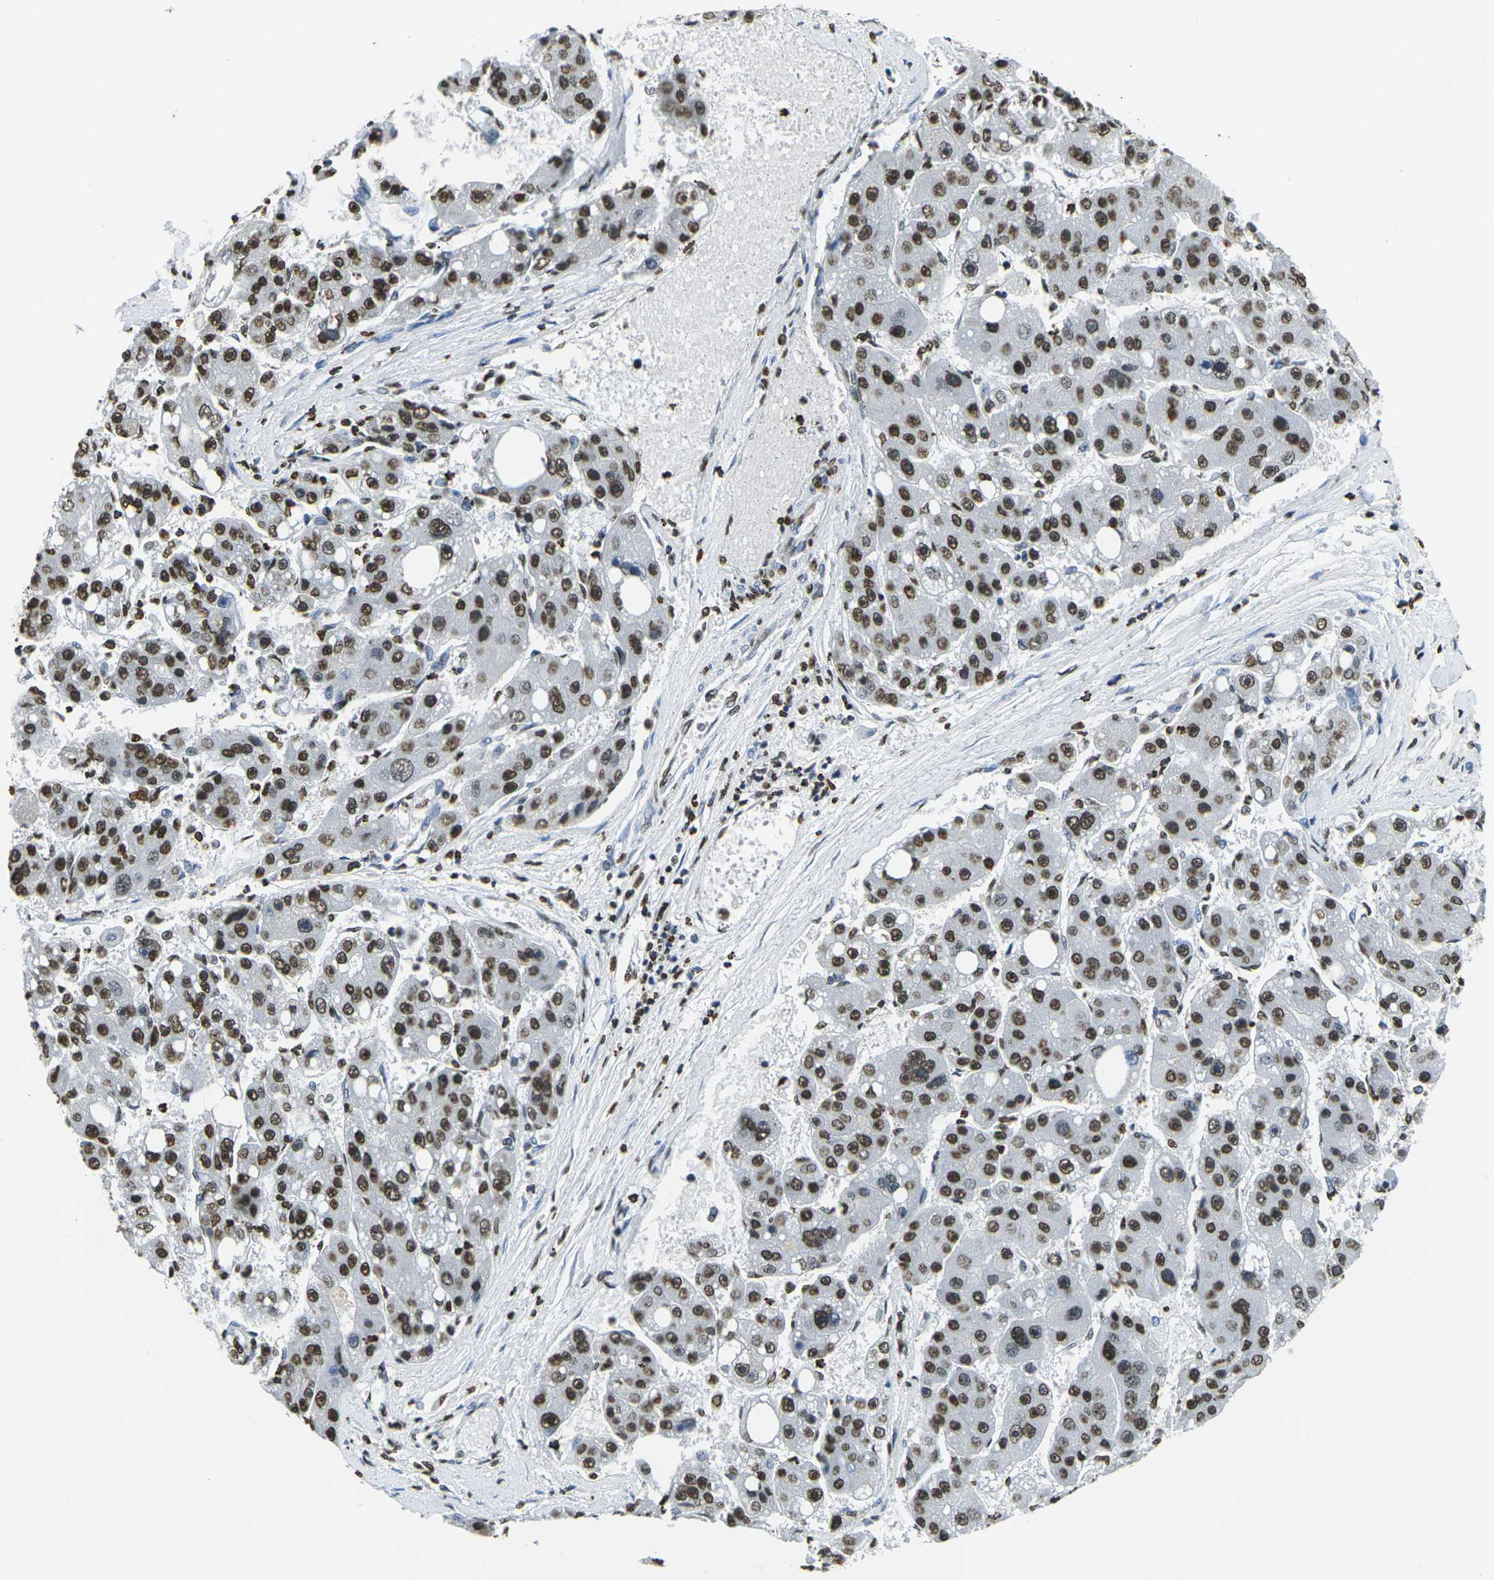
{"staining": {"intensity": "strong", "quantity": ">75%", "location": "nuclear"}, "tissue": "liver cancer", "cell_type": "Tumor cells", "image_type": "cancer", "snomed": [{"axis": "morphology", "description": "Carcinoma, Hepatocellular, NOS"}, {"axis": "topography", "description": "Liver"}], "caption": "Human liver hepatocellular carcinoma stained with a brown dye shows strong nuclear positive staining in approximately >75% of tumor cells.", "gene": "DRAXIN", "patient": {"sex": "female", "age": 61}}